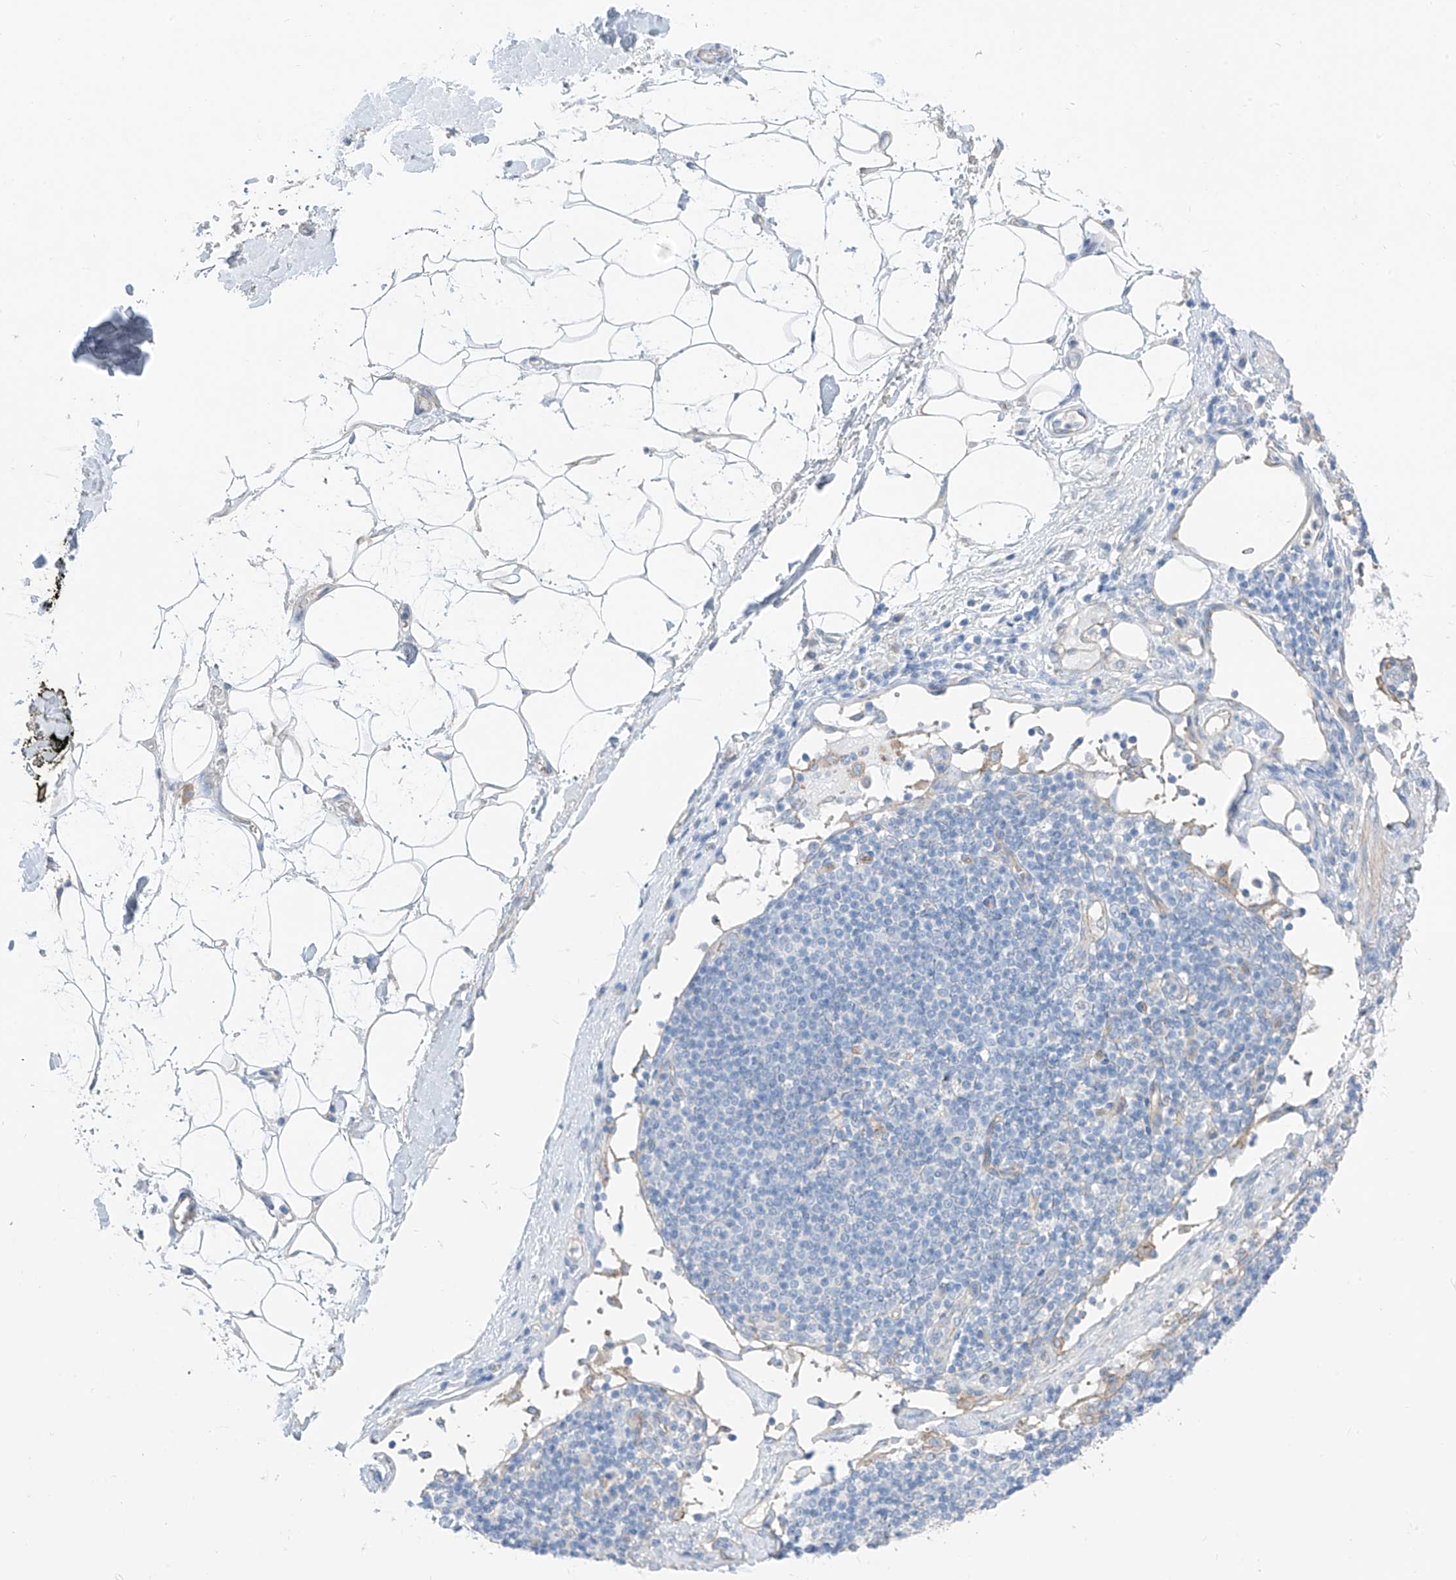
{"staining": {"intensity": "negative", "quantity": "none", "location": "none"}, "tissue": "adipose tissue", "cell_type": "Adipocytes", "image_type": "normal", "snomed": [{"axis": "morphology", "description": "Normal tissue, NOS"}, {"axis": "morphology", "description": "Adenocarcinoma, NOS"}, {"axis": "topography", "description": "Pancreas"}, {"axis": "topography", "description": "Peripheral nerve tissue"}], "caption": "This histopathology image is of benign adipose tissue stained with IHC to label a protein in brown with the nuclei are counter-stained blue. There is no staining in adipocytes. Nuclei are stained in blue.", "gene": "ITGA9", "patient": {"sex": "male", "age": 59}}